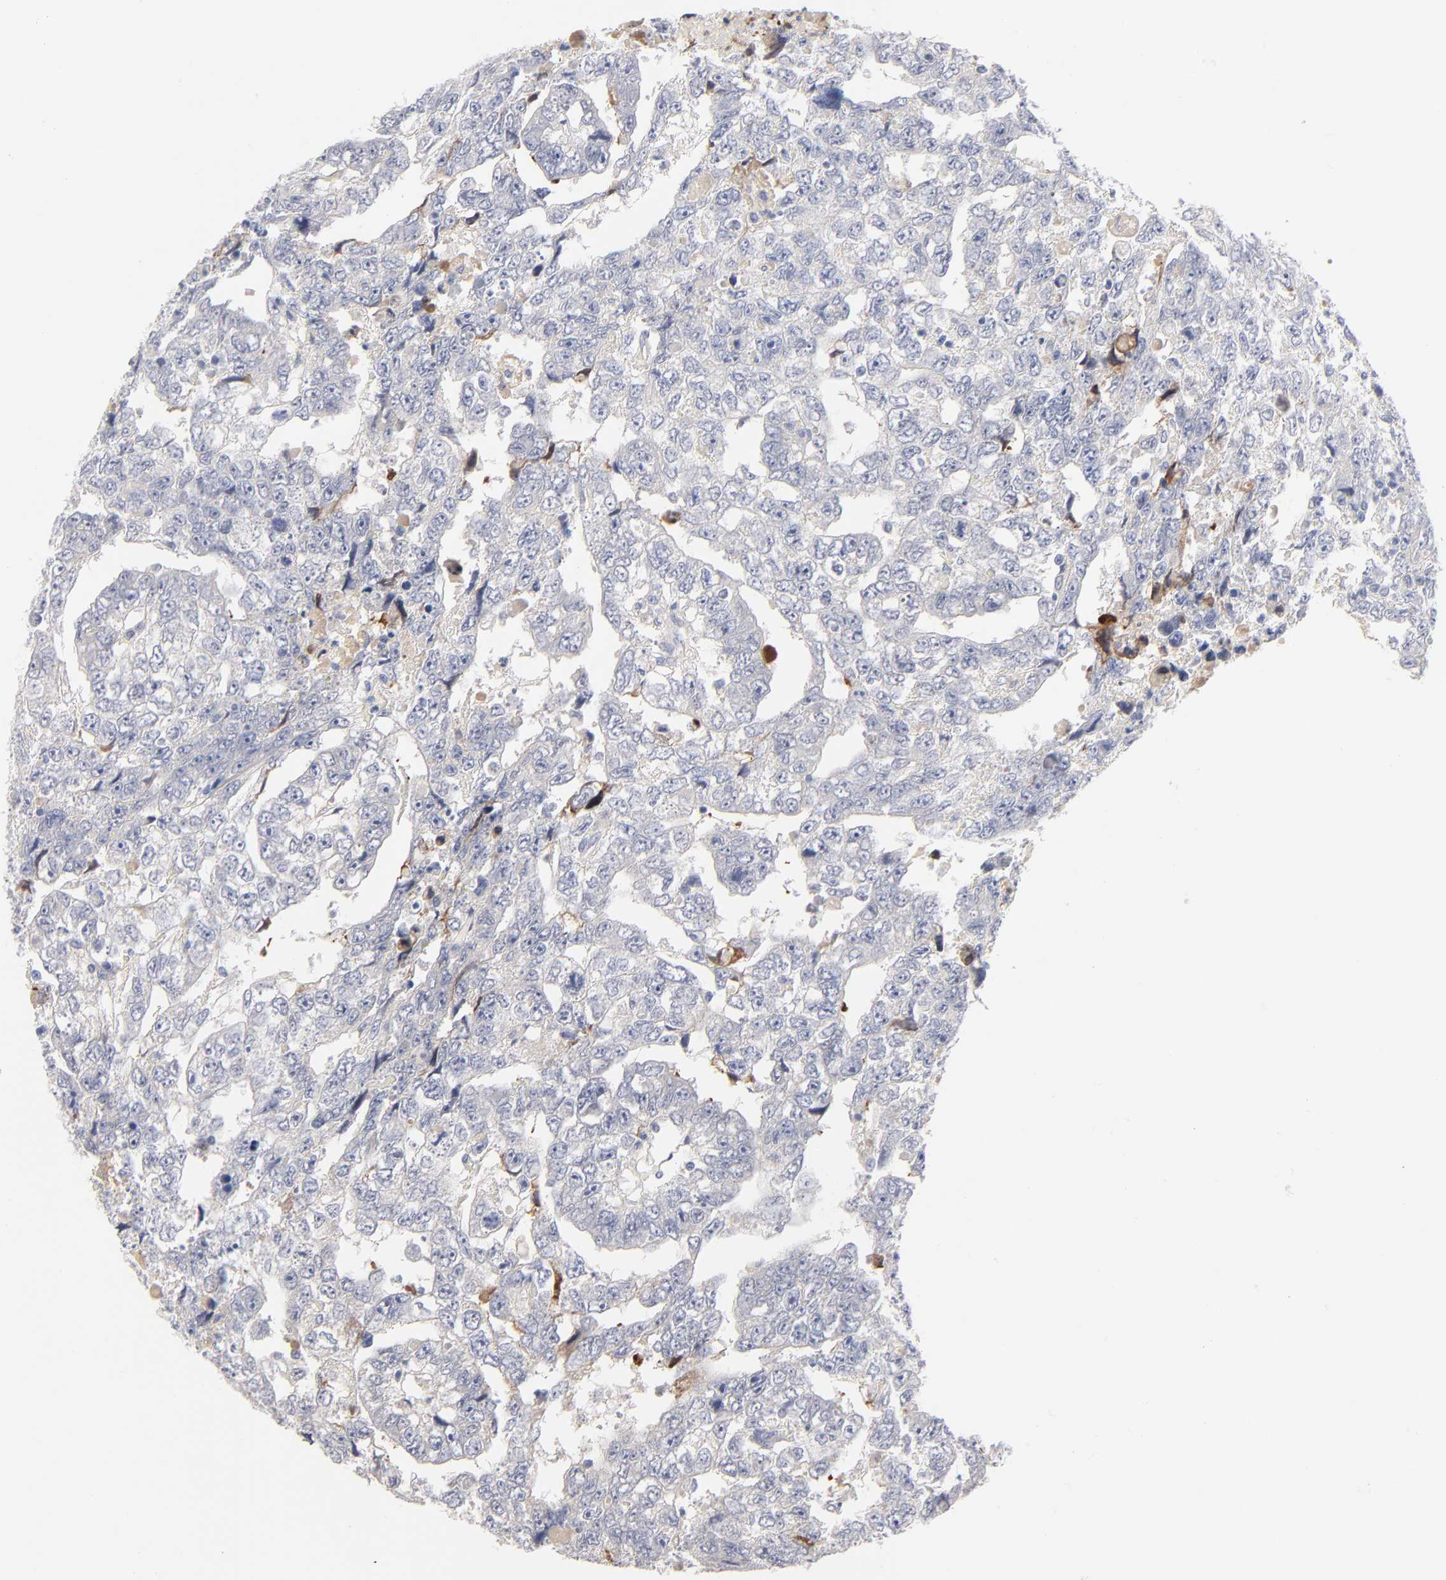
{"staining": {"intensity": "negative", "quantity": "none", "location": "none"}, "tissue": "testis cancer", "cell_type": "Tumor cells", "image_type": "cancer", "snomed": [{"axis": "morphology", "description": "Carcinoma, Embryonal, NOS"}, {"axis": "topography", "description": "Testis"}], "caption": "Protein analysis of testis embryonal carcinoma displays no significant positivity in tumor cells. (Brightfield microscopy of DAB immunohistochemistry (IHC) at high magnification).", "gene": "F12", "patient": {"sex": "male", "age": 36}}